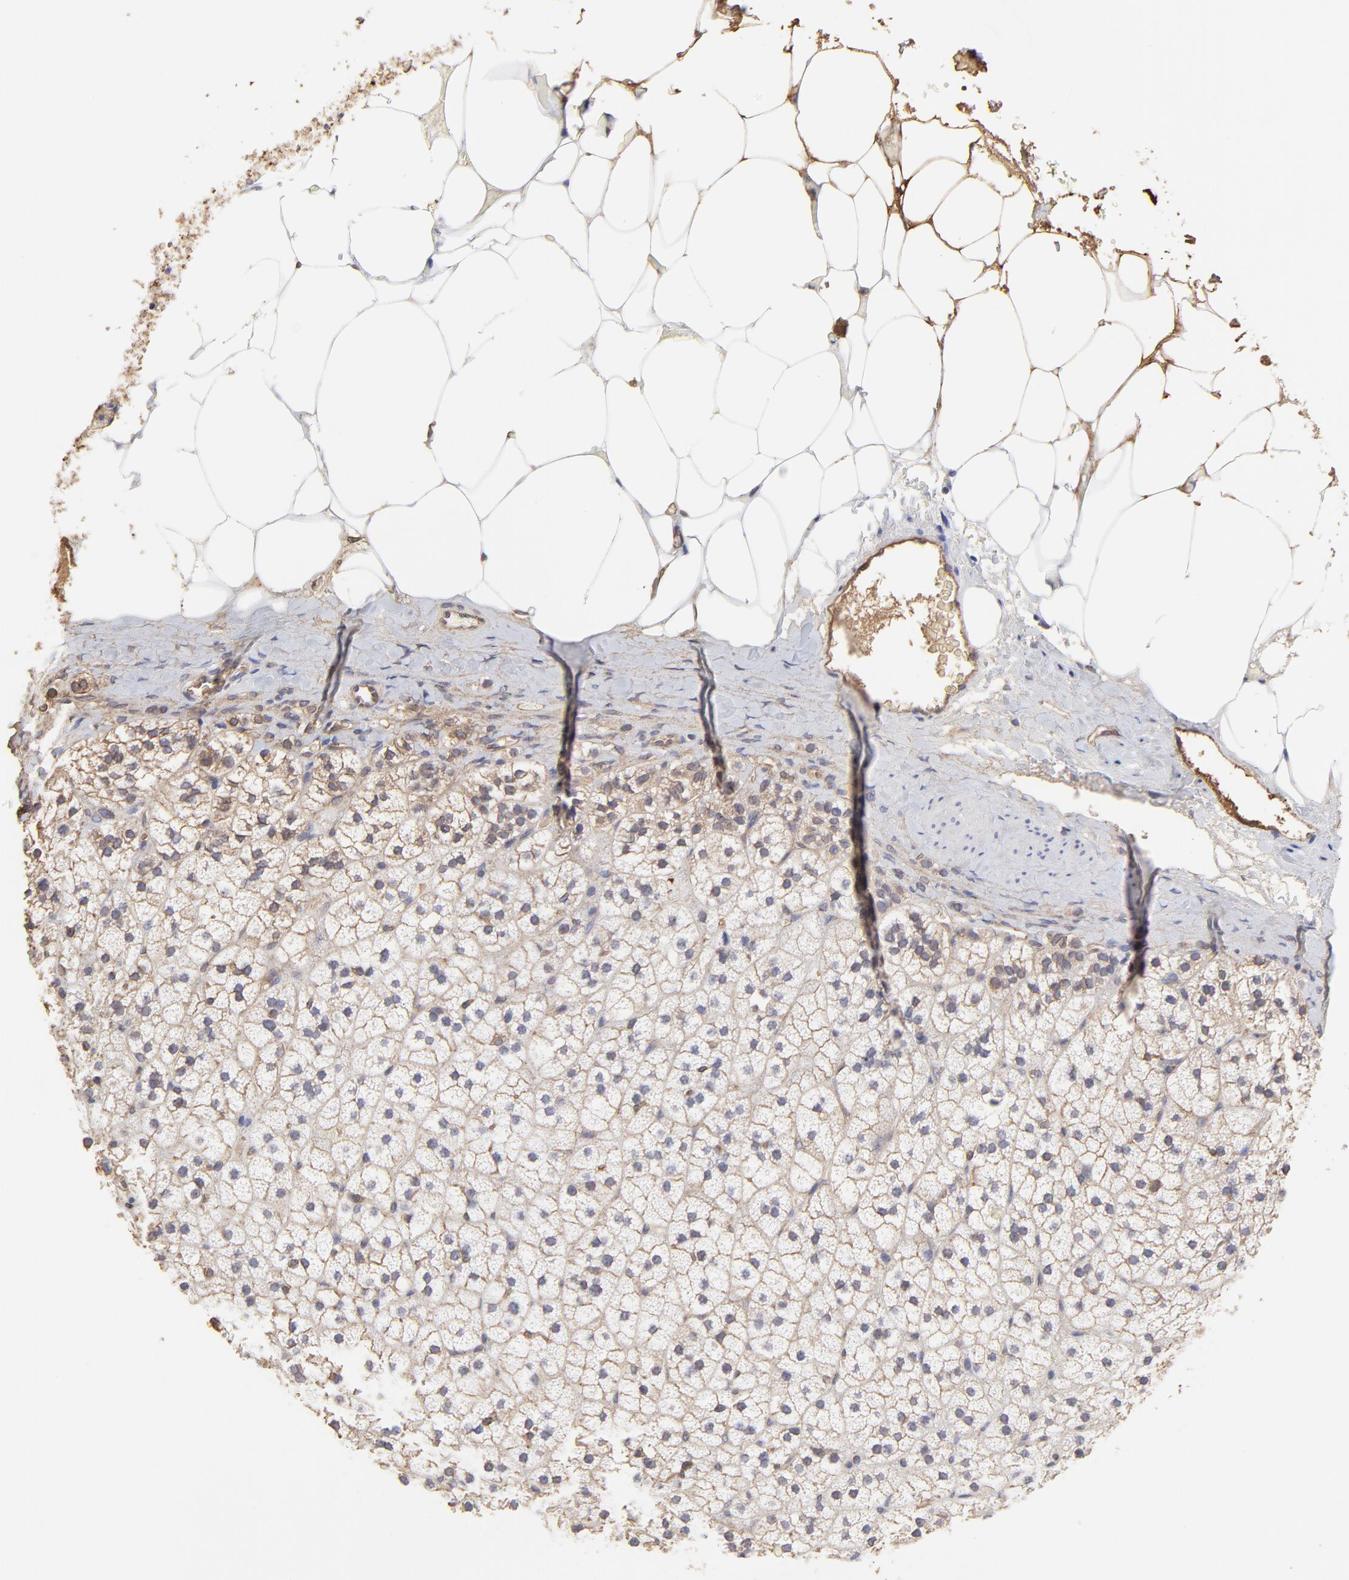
{"staining": {"intensity": "weak", "quantity": ">75%", "location": "cytoplasmic/membranous"}, "tissue": "adrenal gland", "cell_type": "Glandular cells", "image_type": "normal", "snomed": [{"axis": "morphology", "description": "Normal tissue, NOS"}, {"axis": "topography", "description": "Adrenal gland"}], "caption": "Immunohistochemical staining of unremarkable adrenal gland shows >75% levels of weak cytoplasmic/membranous protein staining in about >75% of glandular cells. The staining was performed using DAB, with brown indicating positive protein expression. Nuclei are stained blue with hematoxylin.", "gene": "LRCH2", "patient": {"sex": "male", "age": 35}}